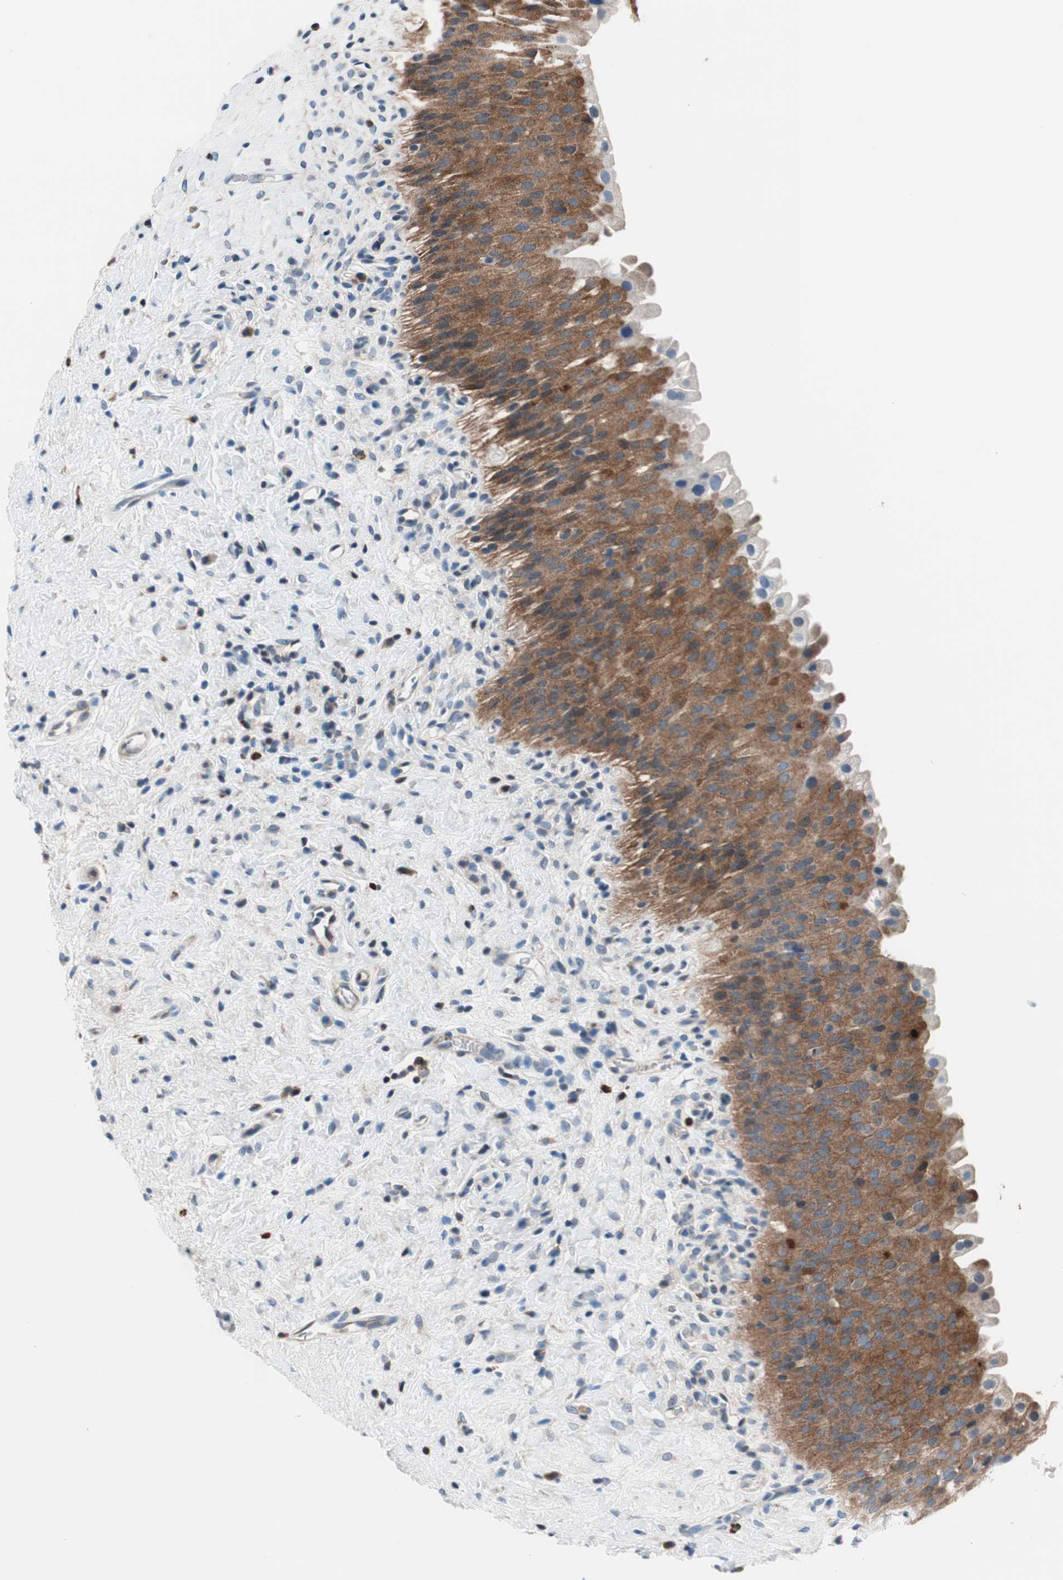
{"staining": {"intensity": "strong", "quantity": ">75%", "location": "cytoplasmic/membranous"}, "tissue": "urinary bladder", "cell_type": "Urothelial cells", "image_type": "normal", "snomed": [{"axis": "morphology", "description": "Normal tissue, NOS"}, {"axis": "morphology", "description": "Urothelial carcinoma, High grade"}, {"axis": "topography", "description": "Urinary bladder"}], "caption": "Immunohistochemistry (IHC) histopathology image of unremarkable urinary bladder stained for a protein (brown), which displays high levels of strong cytoplasmic/membranous expression in approximately >75% of urothelial cells.", "gene": "PRDX2", "patient": {"sex": "male", "age": 46}}